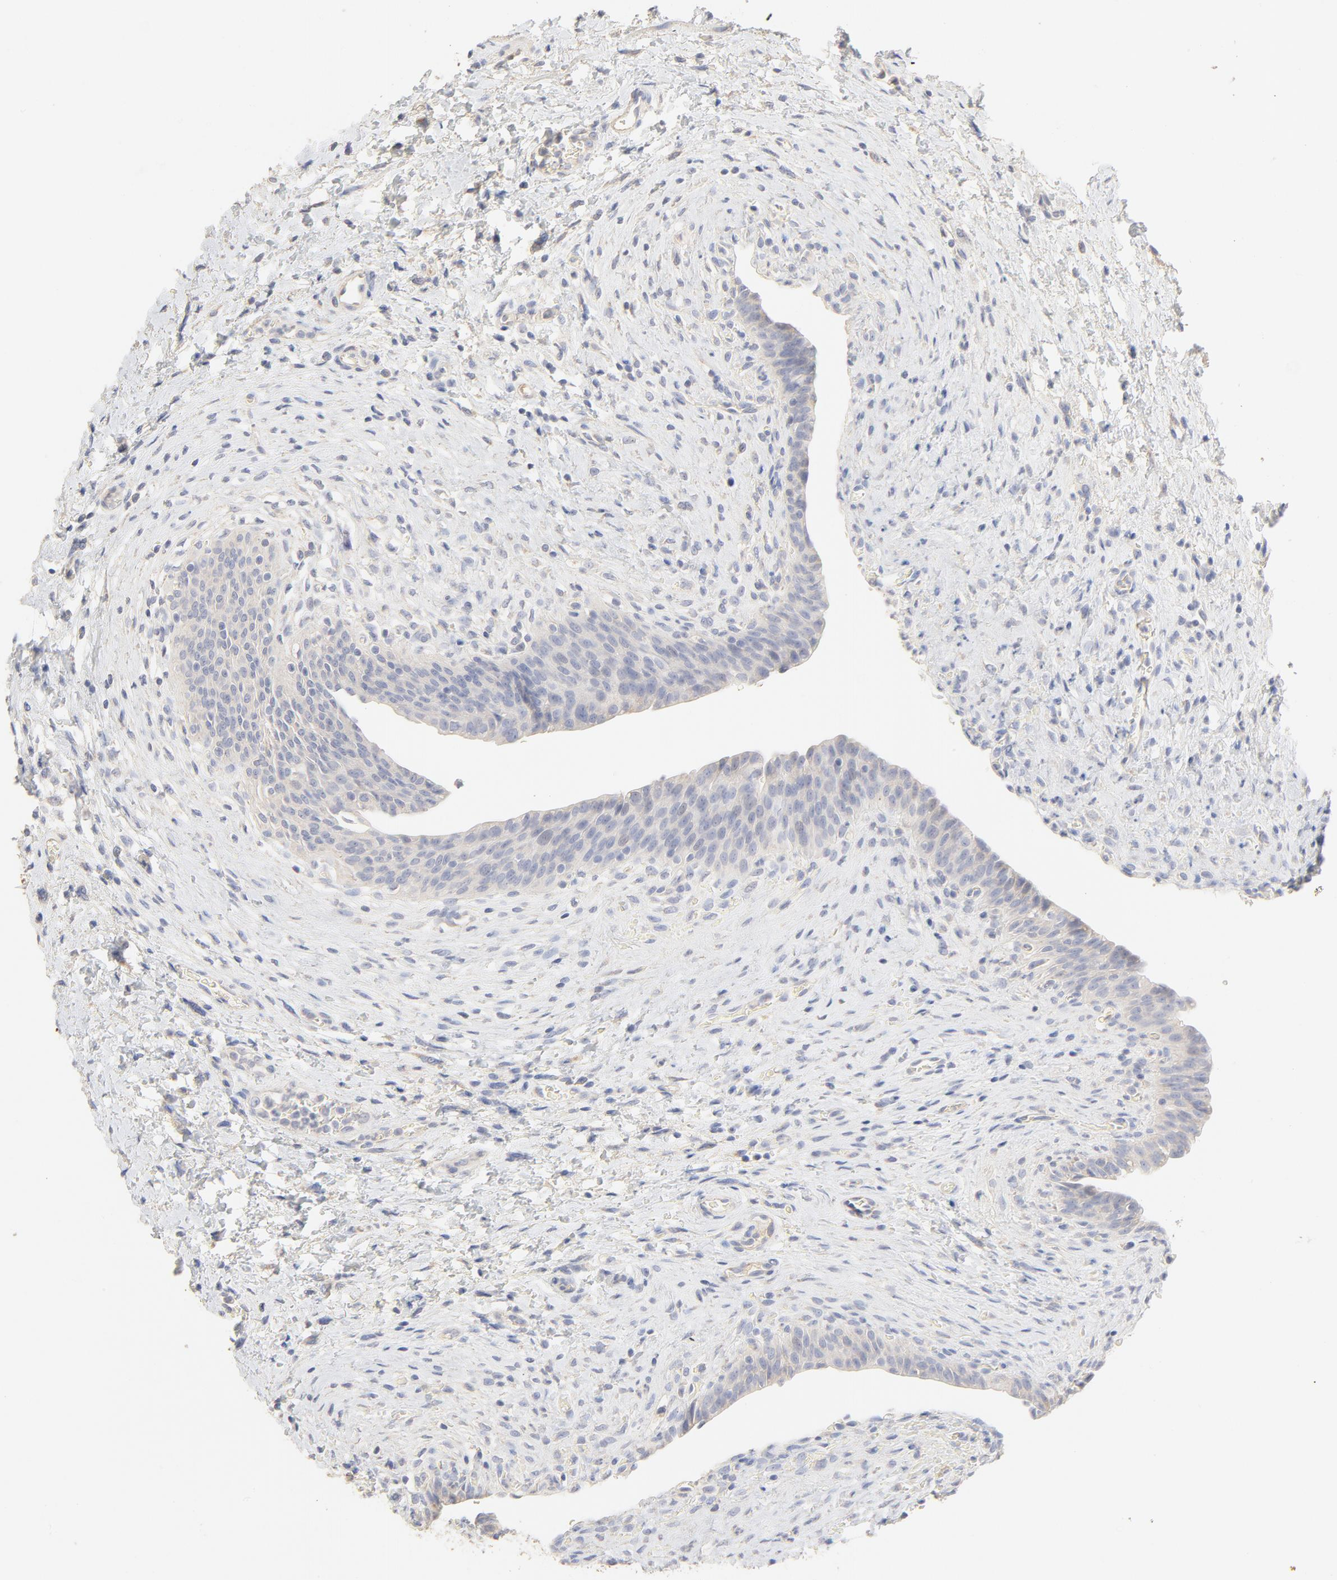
{"staining": {"intensity": "negative", "quantity": "none", "location": "none"}, "tissue": "urinary bladder", "cell_type": "Urothelial cells", "image_type": "normal", "snomed": [{"axis": "morphology", "description": "Normal tissue, NOS"}, {"axis": "morphology", "description": "Dysplasia, NOS"}, {"axis": "topography", "description": "Urinary bladder"}], "caption": "Protein analysis of normal urinary bladder displays no significant staining in urothelial cells. Nuclei are stained in blue.", "gene": "FCGBP", "patient": {"sex": "male", "age": 35}}